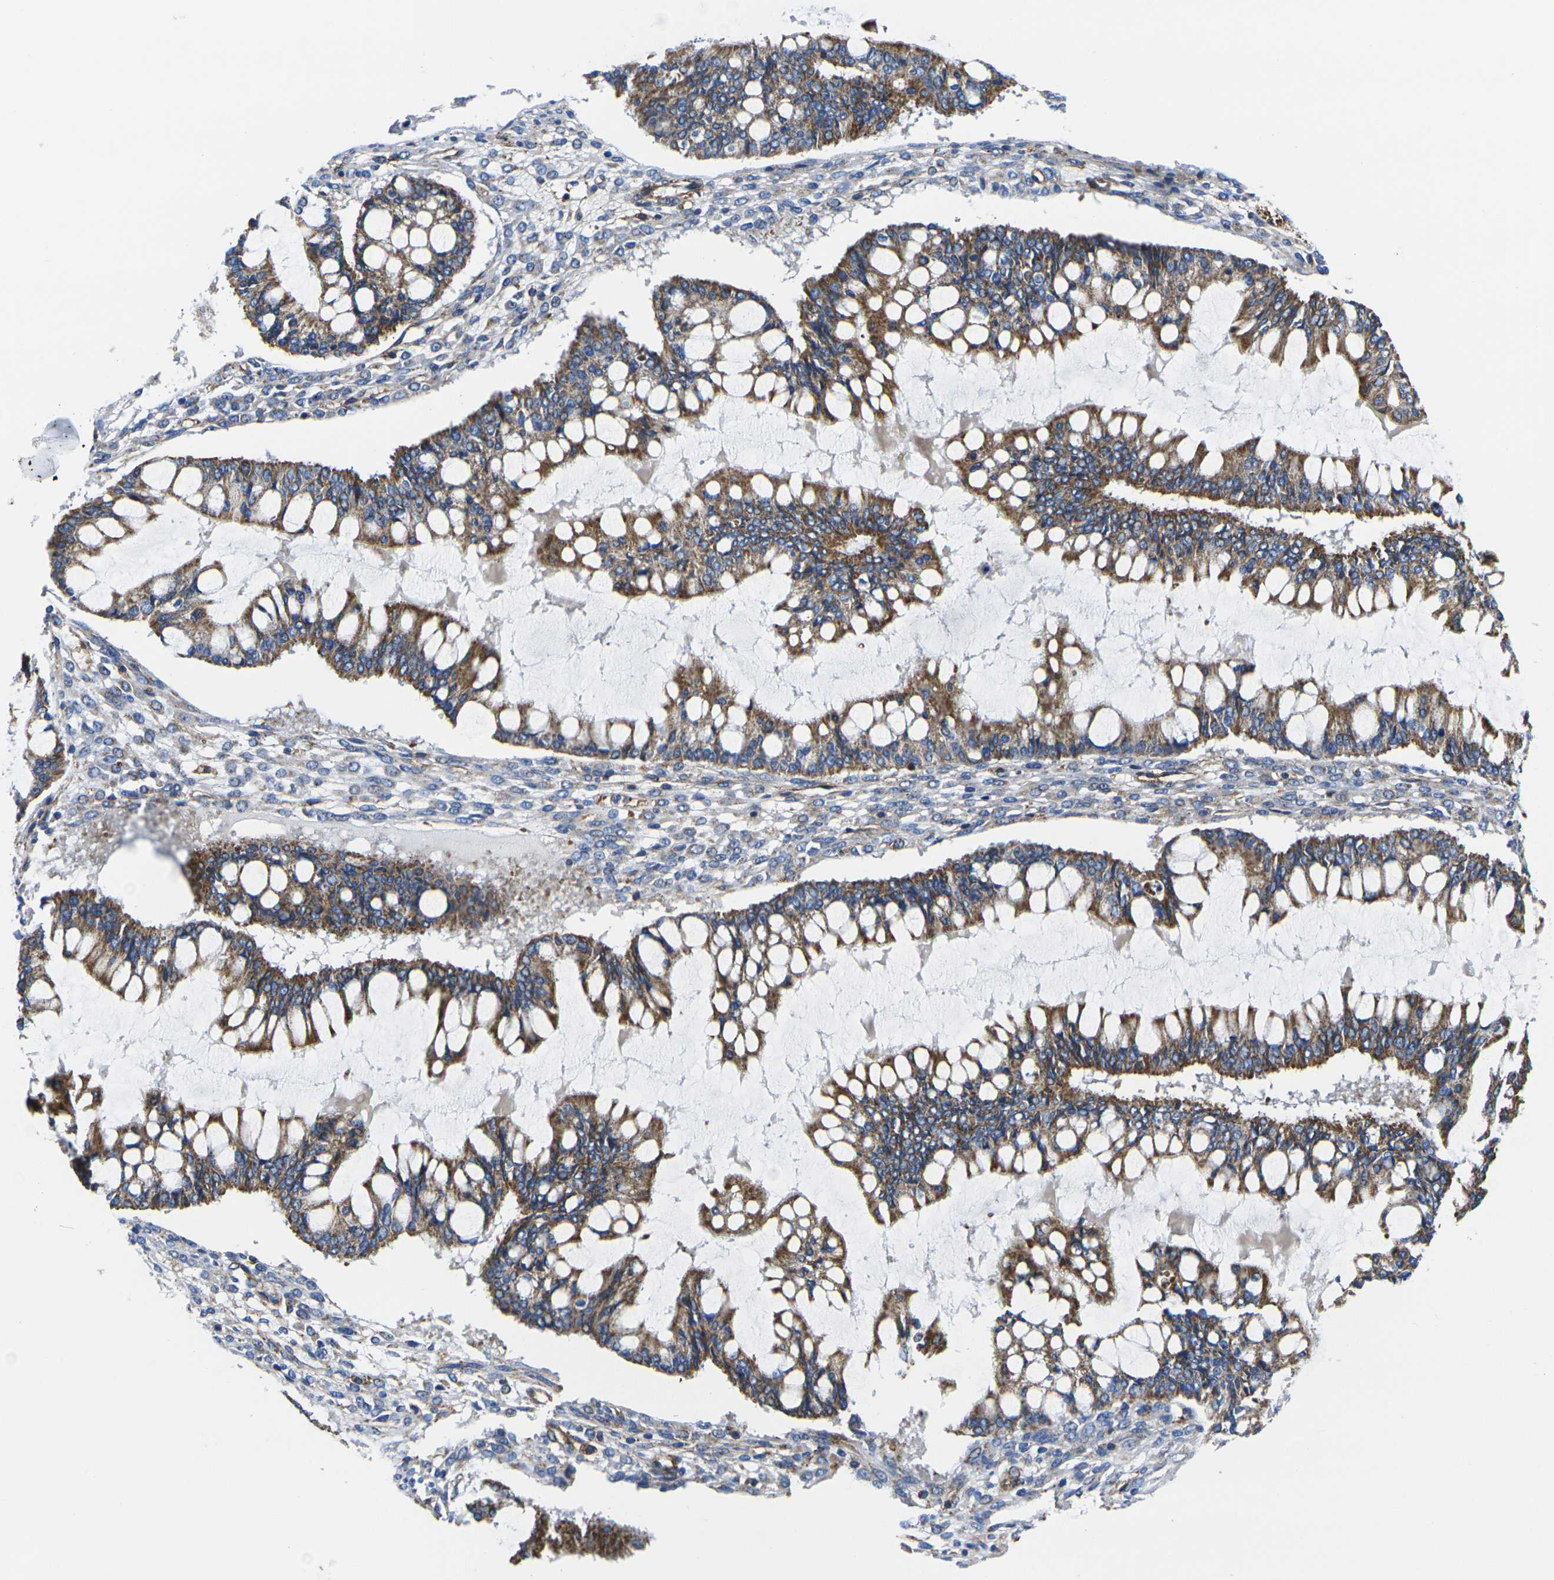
{"staining": {"intensity": "moderate", "quantity": ">75%", "location": "cytoplasmic/membranous"}, "tissue": "ovarian cancer", "cell_type": "Tumor cells", "image_type": "cancer", "snomed": [{"axis": "morphology", "description": "Cystadenocarcinoma, mucinous, NOS"}, {"axis": "topography", "description": "Ovary"}], "caption": "Immunohistochemical staining of human ovarian mucinous cystadenocarcinoma reveals medium levels of moderate cytoplasmic/membranous protein staining in about >75% of tumor cells.", "gene": "GPR4", "patient": {"sex": "female", "age": 73}}